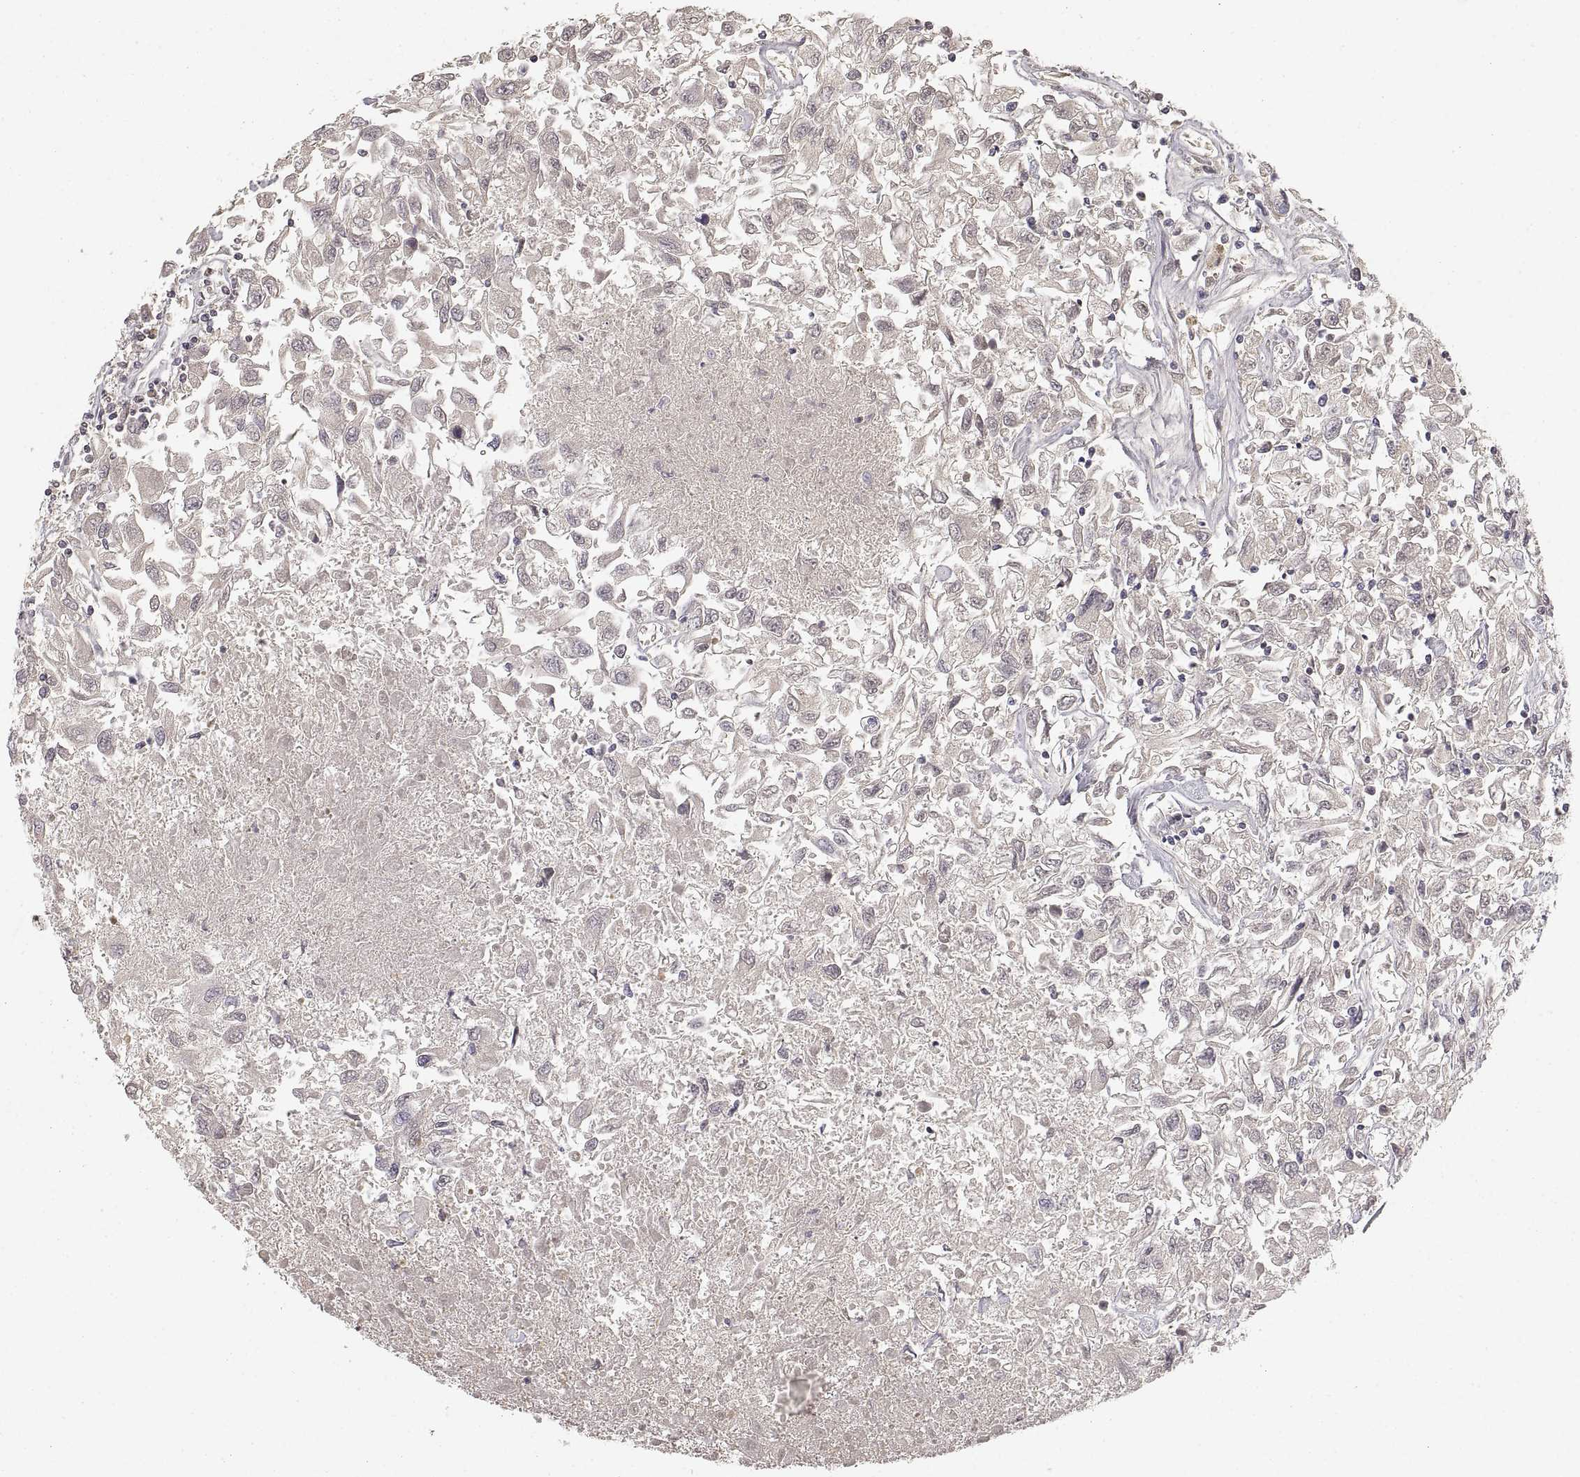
{"staining": {"intensity": "negative", "quantity": "none", "location": "none"}, "tissue": "renal cancer", "cell_type": "Tumor cells", "image_type": "cancer", "snomed": [{"axis": "morphology", "description": "Adenocarcinoma, NOS"}, {"axis": "topography", "description": "Kidney"}], "caption": "Tumor cells show no significant staining in renal adenocarcinoma.", "gene": "RUNDC3A", "patient": {"sex": "female", "age": 76}}